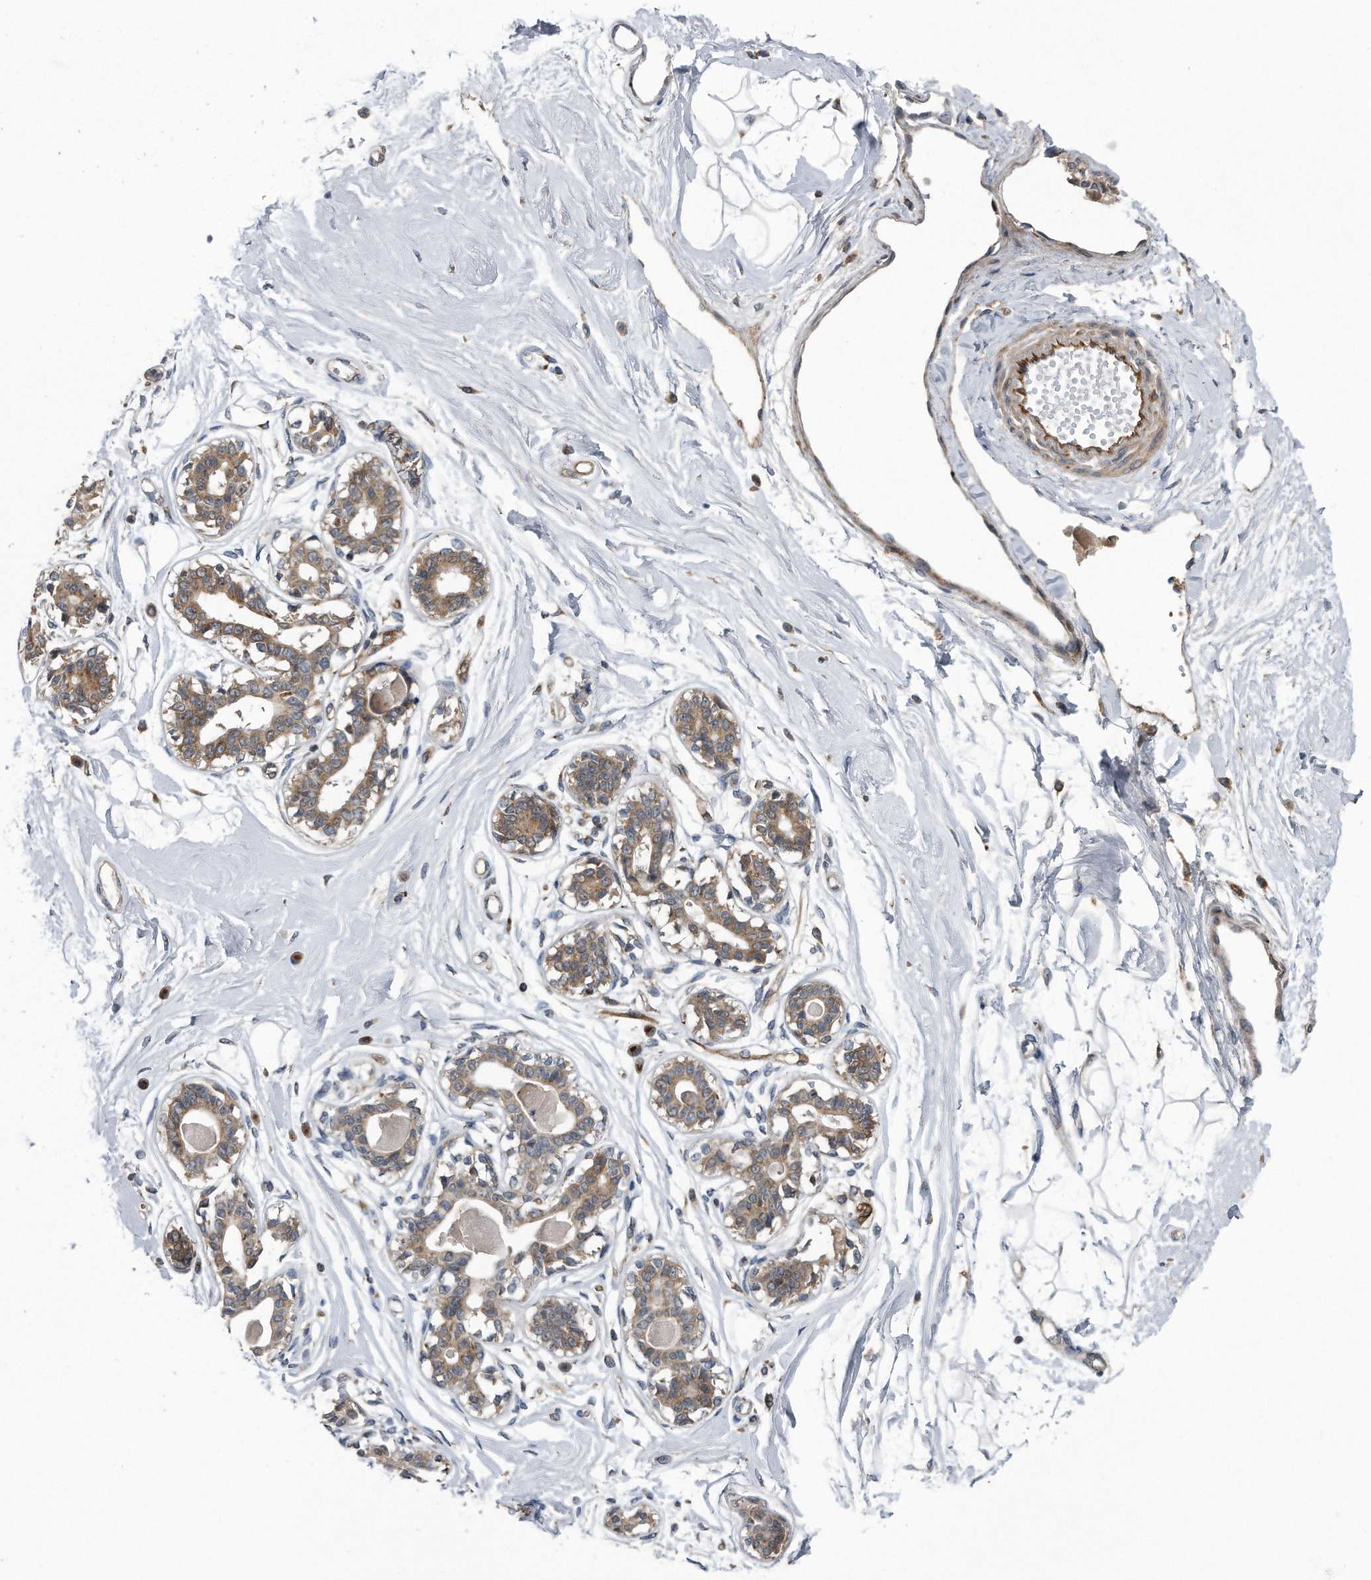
{"staining": {"intensity": "weak", "quantity": ">75%", "location": "cytoplasmic/membranous"}, "tissue": "breast", "cell_type": "Adipocytes", "image_type": "normal", "snomed": [{"axis": "morphology", "description": "Normal tissue, NOS"}, {"axis": "topography", "description": "Breast"}], "caption": "Immunohistochemistry (IHC) micrograph of unremarkable breast: human breast stained using immunohistochemistry (IHC) shows low levels of weak protein expression localized specifically in the cytoplasmic/membranous of adipocytes, appearing as a cytoplasmic/membranous brown color.", "gene": "LYRM4", "patient": {"sex": "female", "age": 45}}